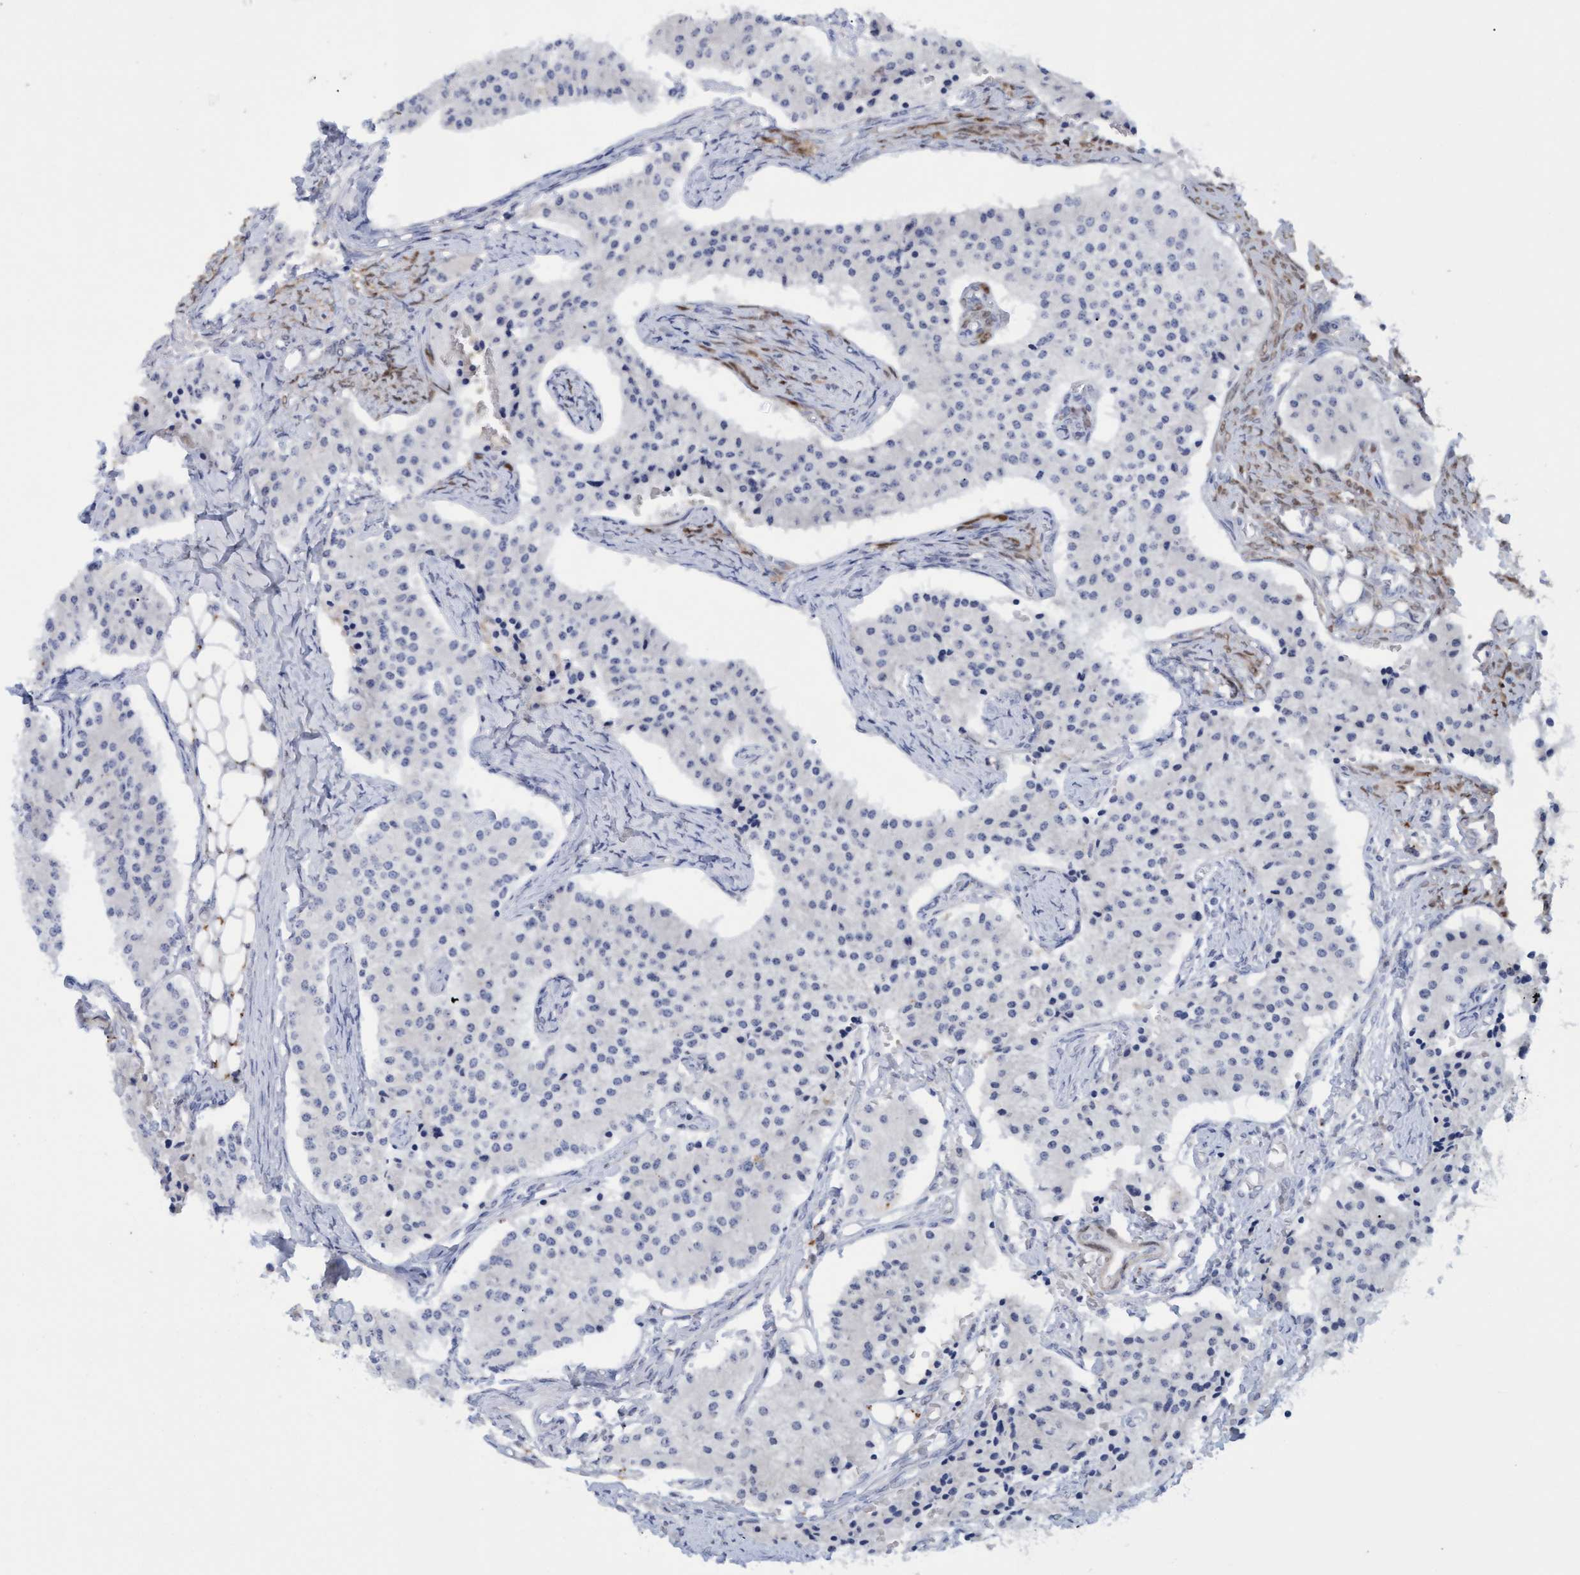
{"staining": {"intensity": "negative", "quantity": "none", "location": "none"}, "tissue": "carcinoid", "cell_type": "Tumor cells", "image_type": "cancer", "snomed": [{"axis": "morphology", "description": "Carcinoid, malignant, NOS"}, {"axis": "topography", "description": "Colon"}], "caption": "The photomicrograph exhibits no significant staining in tumor cells of carcinoid. The staining was performed using DAB (3,3'-diaminobenzidine) to visualize the protein expression in brown, while the nuclei were stained in blue with hematoxylin (Magnification: 20x).", "gene": "PINX1", "patient": {"sex": "female", "age": 52}}